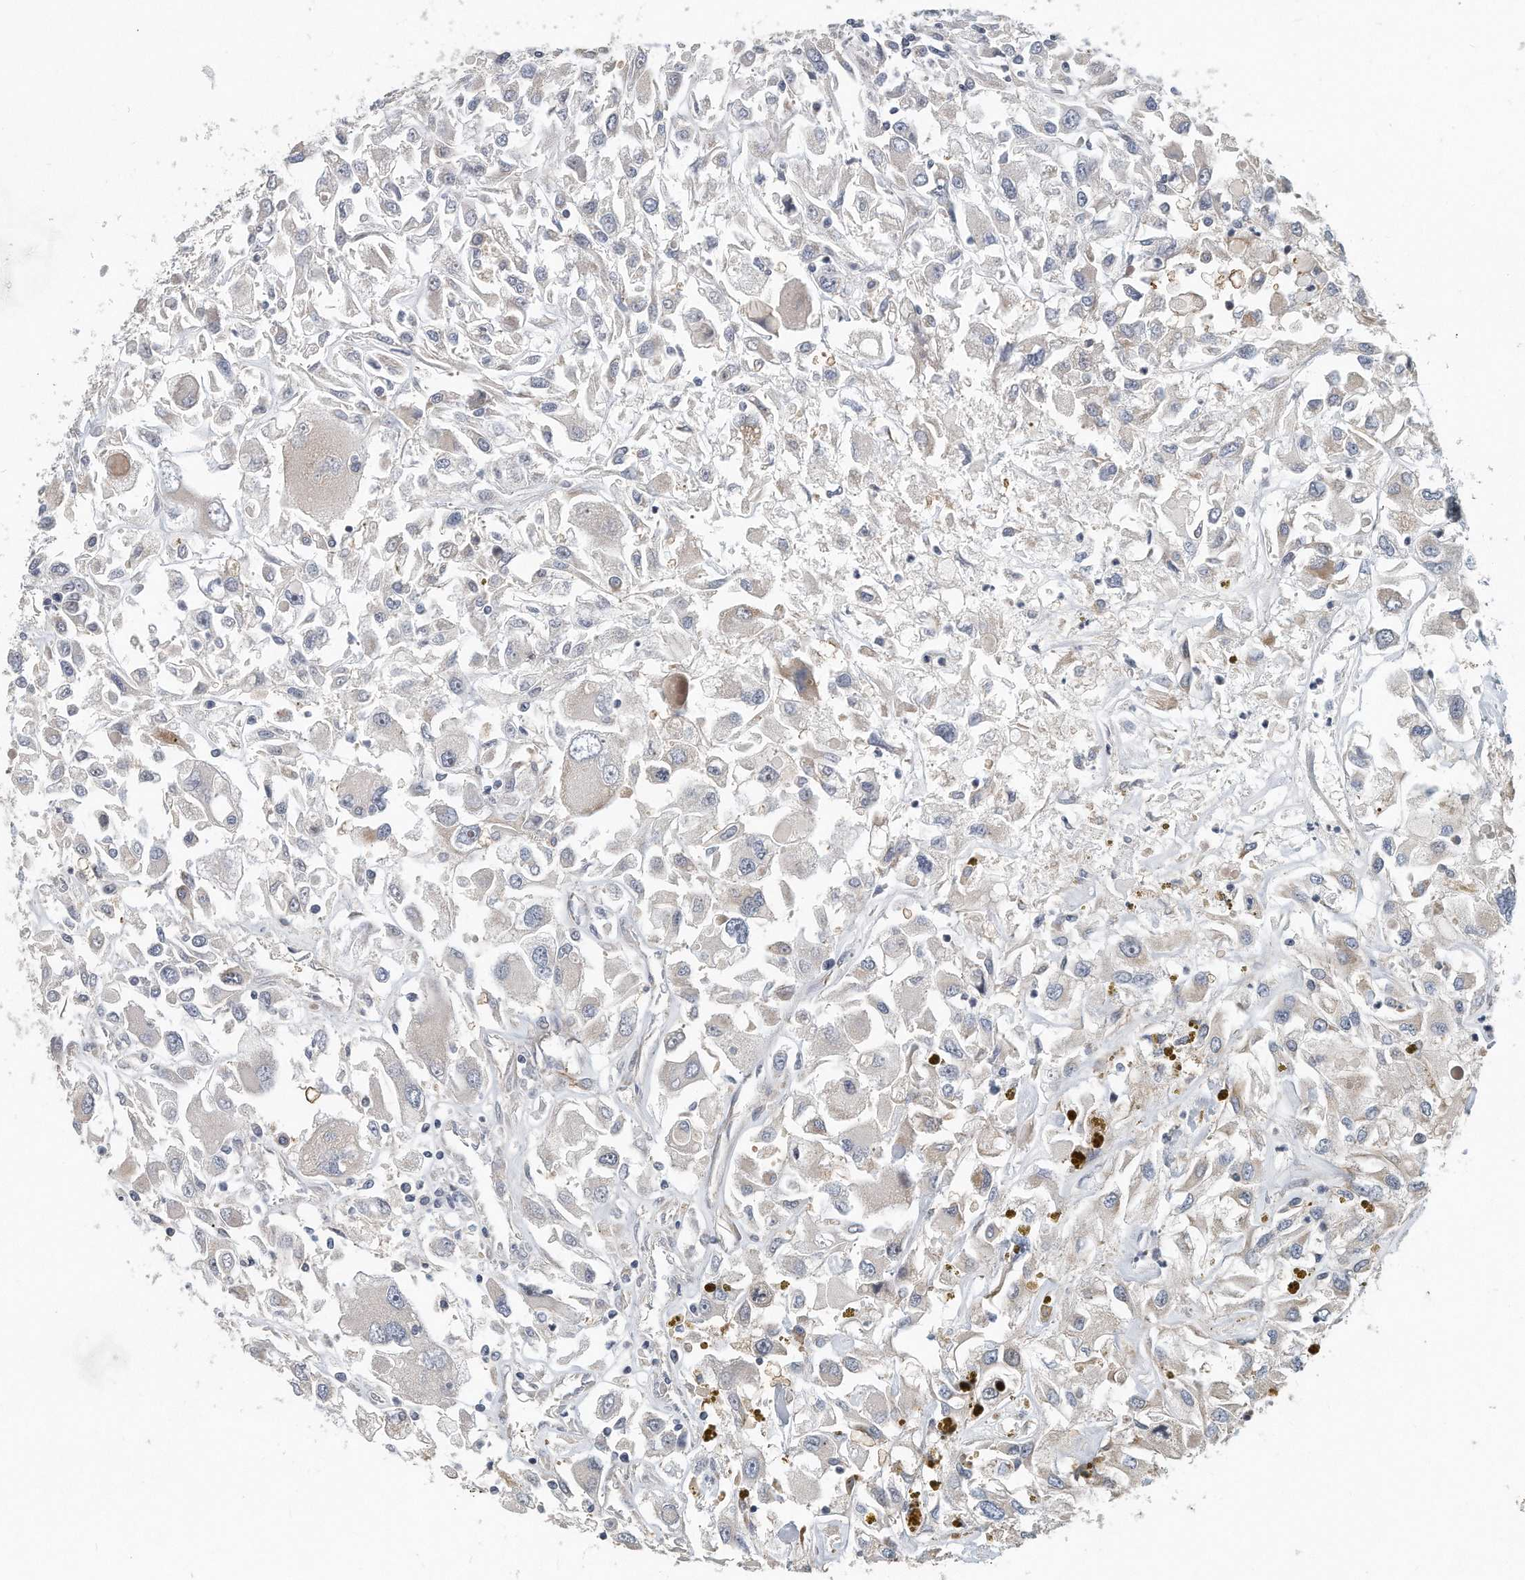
{"staining": {"intensity": "weak", "quantity": "<25%", "location": "cytoplasmic/membranous"}, "tissue": "renal cancer", "cell_type": "Tumor cells", "image_type": "cancer", "snomed": [{"axis": "morphology", "description": "Adenocarcinoma, NOS"}, {"axis": "topography", "description": "Kidney"}], "caption": "Immunohistochemistry histopathology image of renal cancer stained for a protein (brown), which reveals no positivity in tumor cells.", "gene": "PCDH8", "patient": {"sex": "female", "age": 52}}